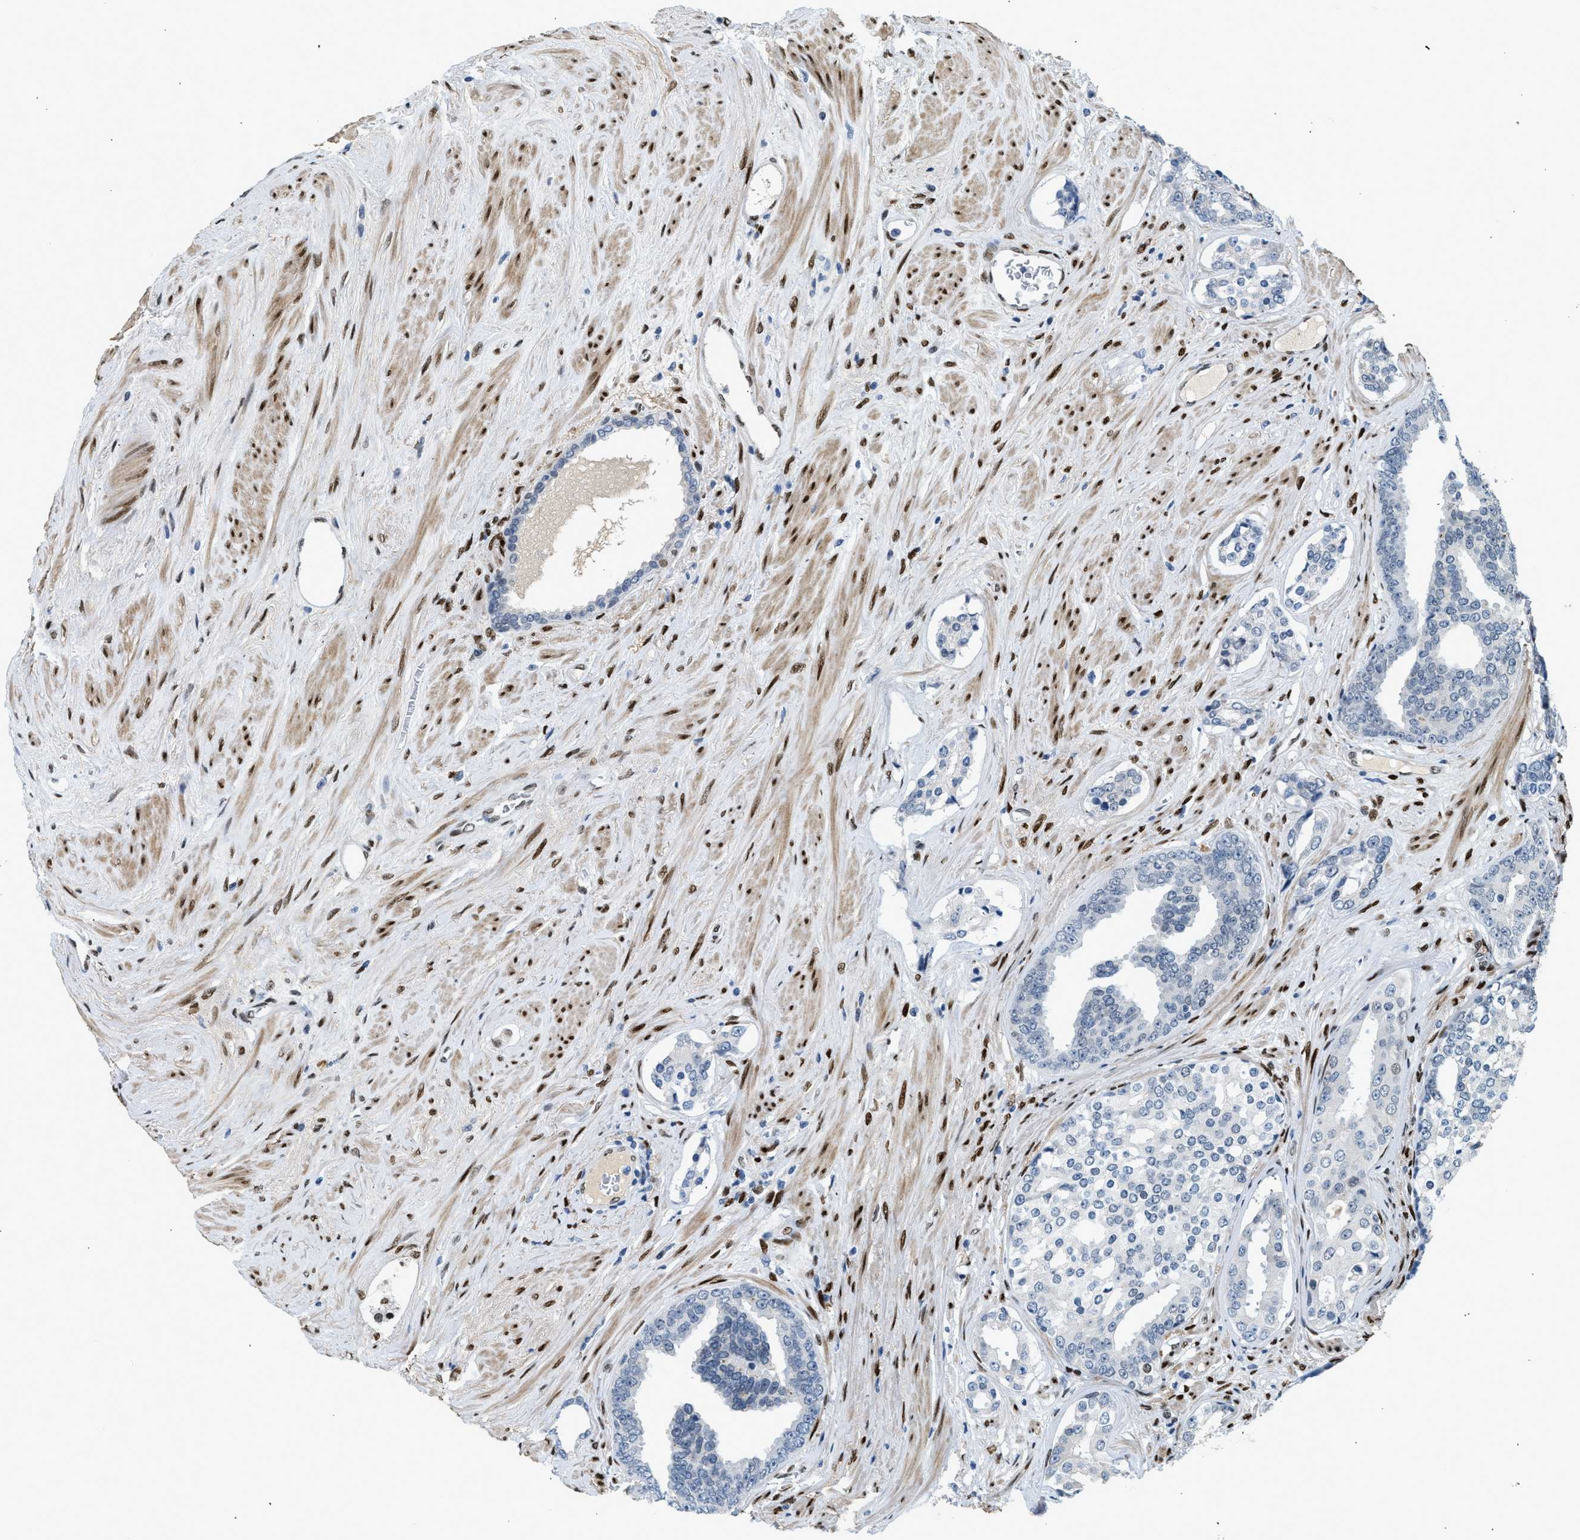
{"staining": {"intensity": "moderate", "quantity": "<25%", "location": "nuclear"}, "tissue": "prostate cancer", "cell_type": "Tumor cells", "image_type": "cancer", "snomed": [{"axis": "morphology", "description": "Adenocarcinoma, High grade"}, {"axis": "topography", "description": "Prostate"}], "caption": "The histopathology image displays a brown stain indicating the presence of a protein in the nuclear of tumor cells in high-grade adenocarcinoma (prostate).", "gene": "ZBTB20", "patient": {"sex": "male", "age": 71}}